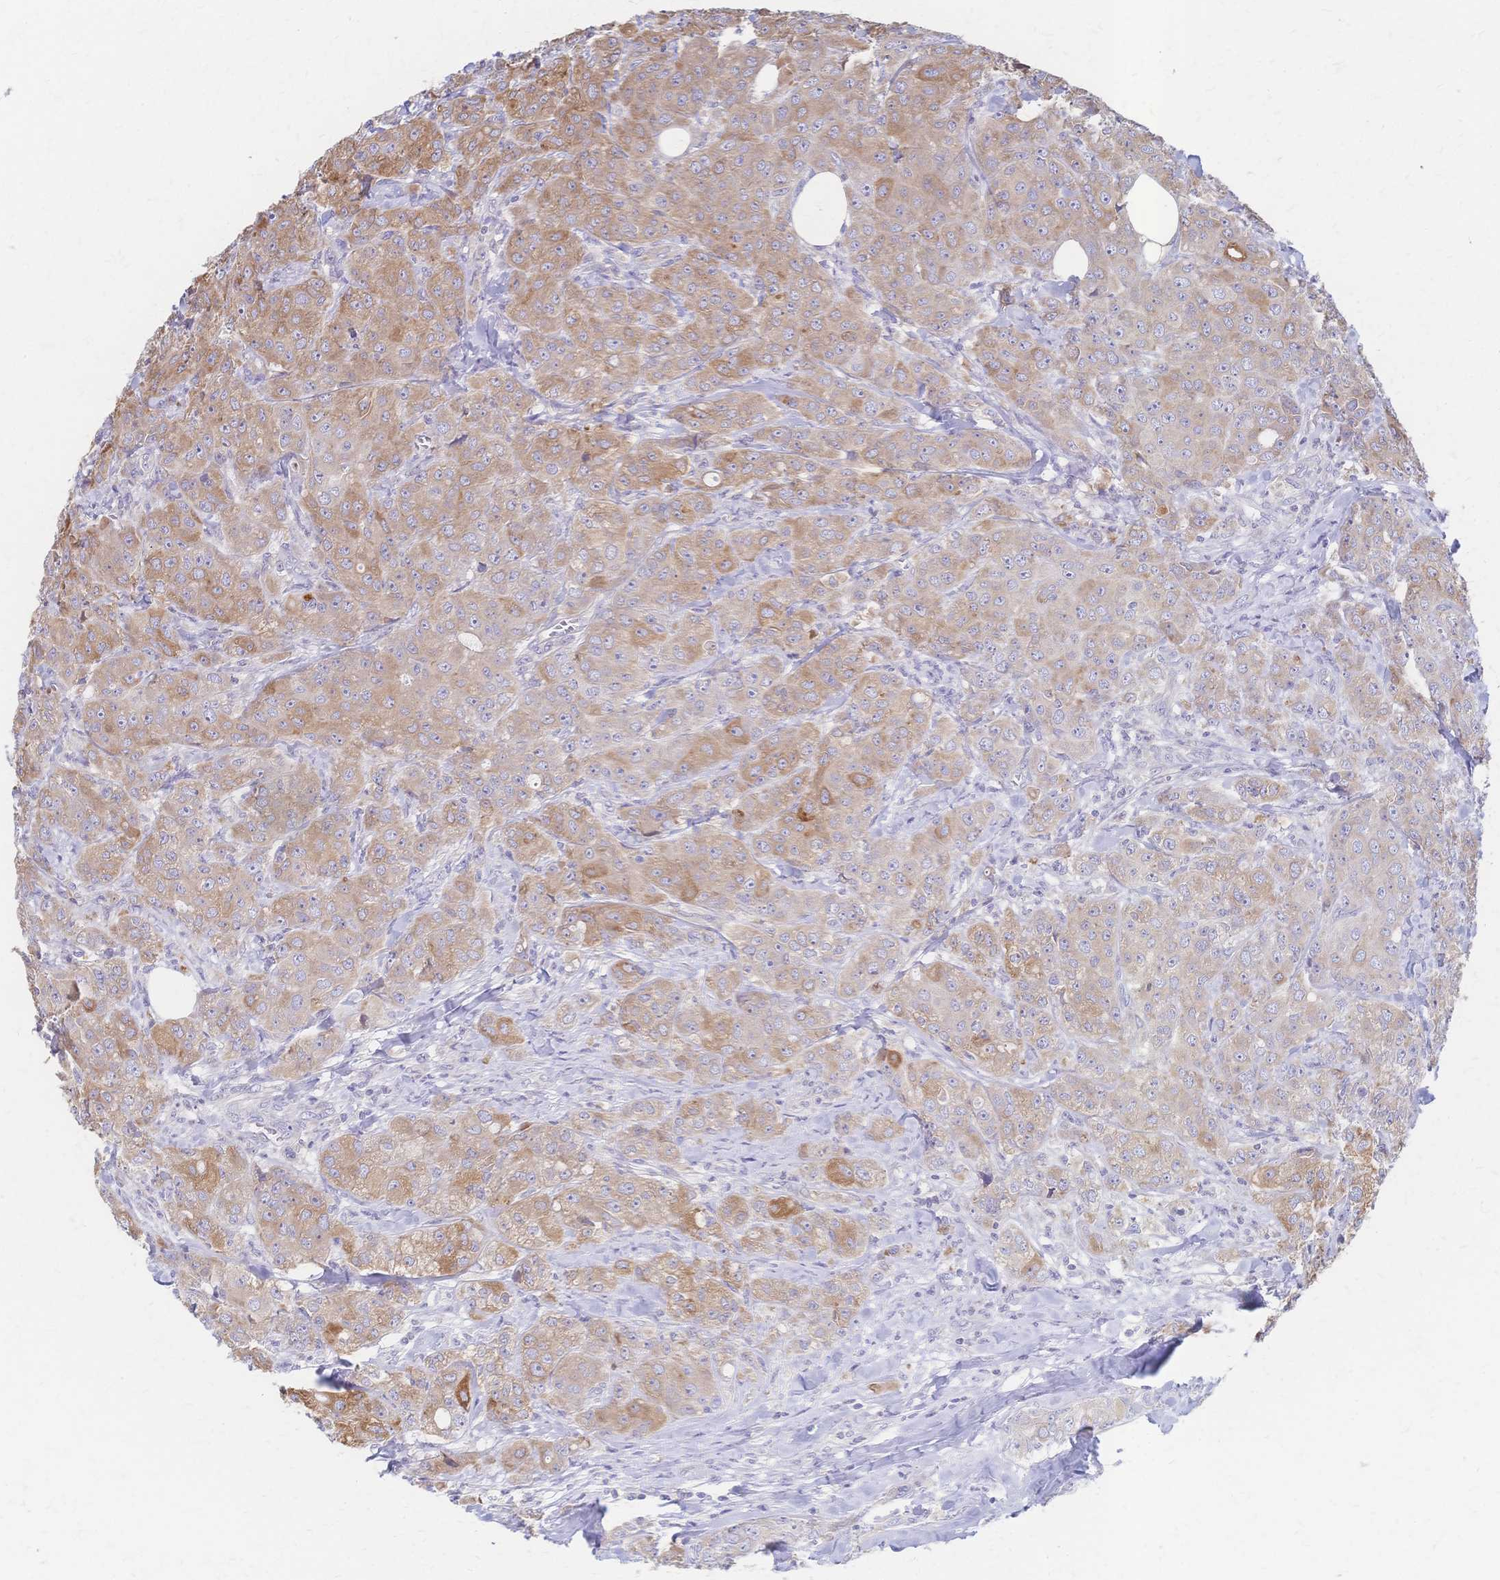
{"staining": {"intensity": "weak", "quantity": ">75%", "location": "cytoplasmic/membranous"}, "tissue": "breast cancer", "cell_type": "Tumor cells", "image_type": "cancer", "snomed": [{"axis": "morphology", "description": "Normal tissue, NOS"}, {"axis": "morphology", "description": "Duct carcinoma"}, {"axis": "topography", "description": "Breast"}], "caption": "Immunohistochemistry histopathology image of human breast invasive ductal carcinoma stained for a protein (brown), which shows low levels of weak cytoplasmic/membranous positivity in about >75% of tumor cells.", "gene": "CYB5A", "patient": {"sex": "female", "age": 43}}